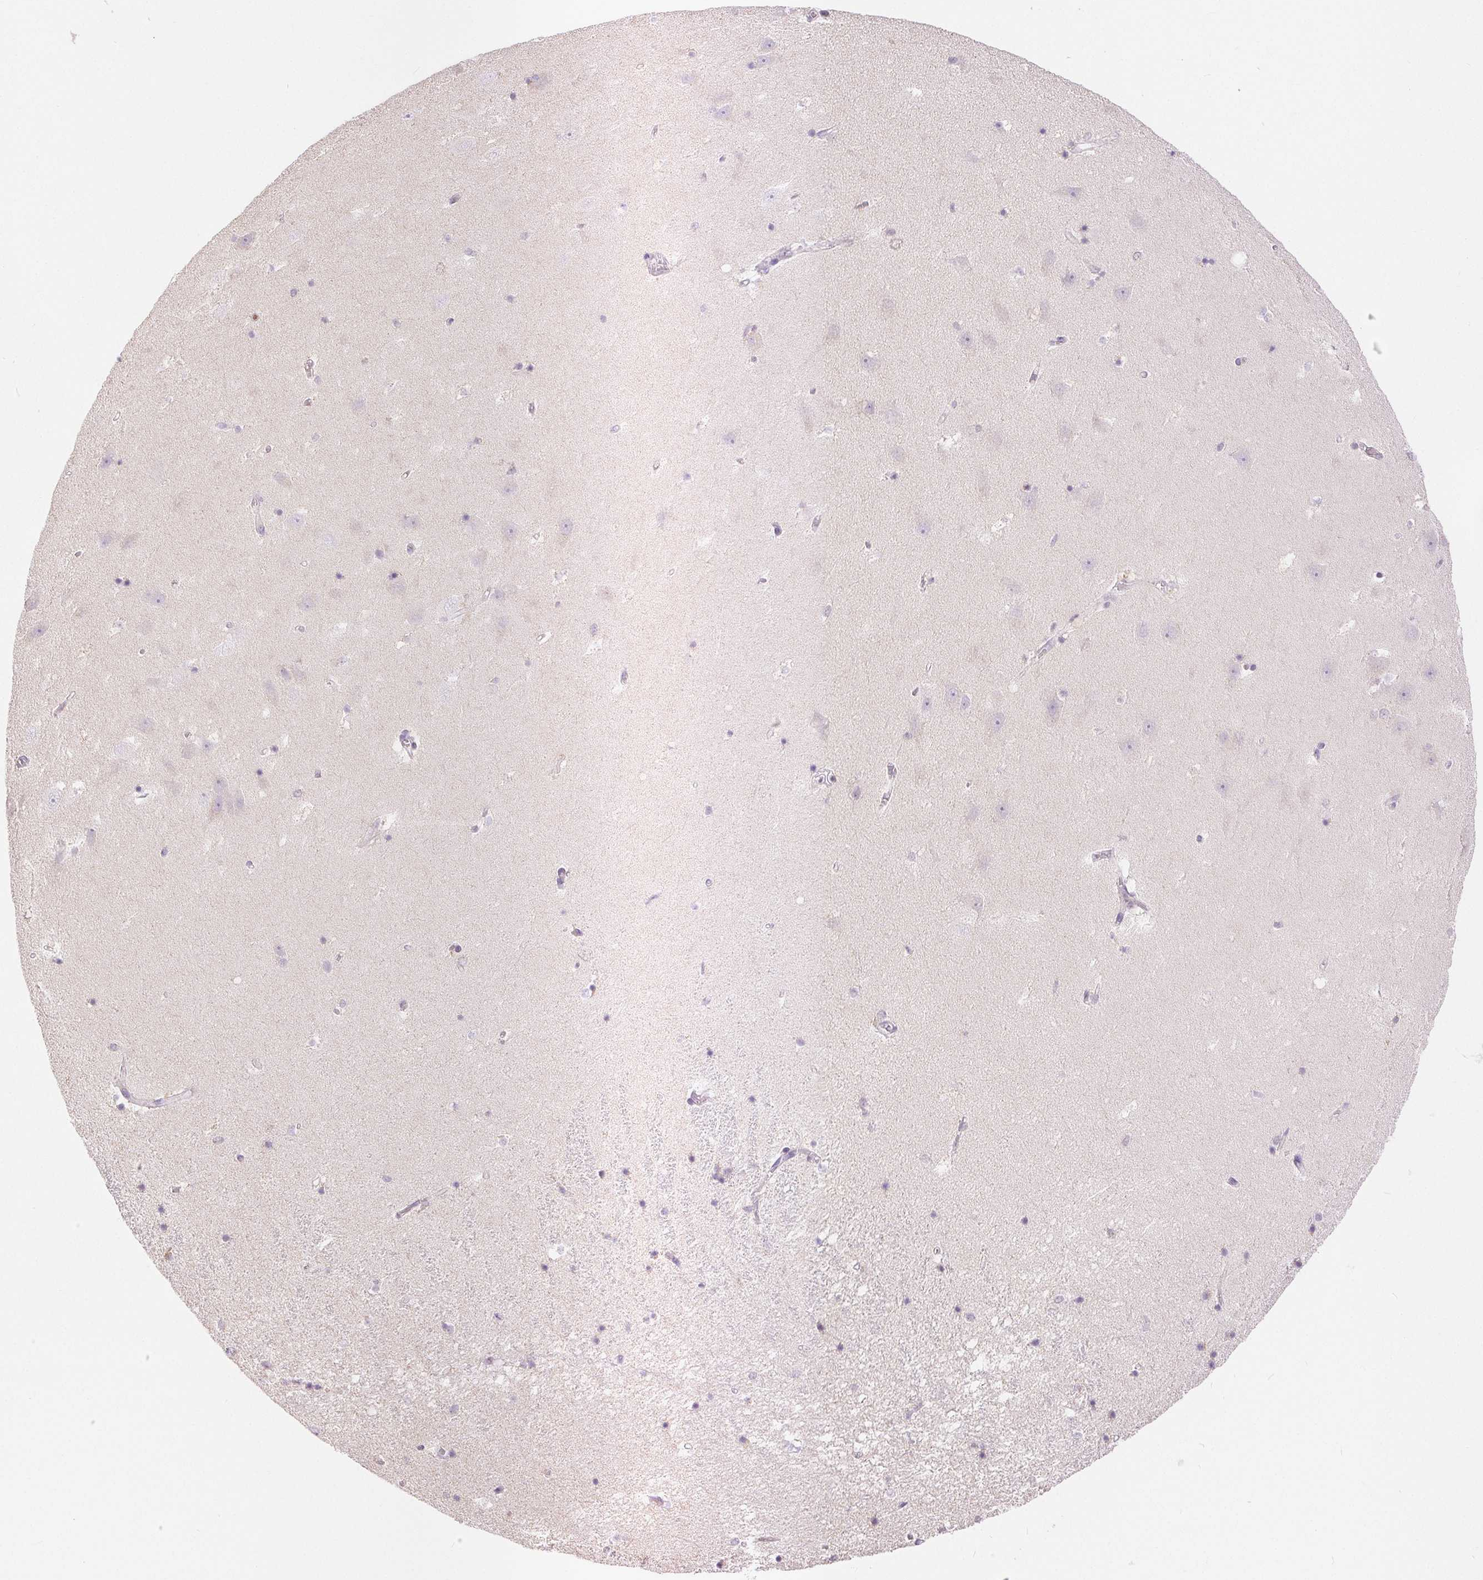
{"staining": {"intensity": "negative", "quantity": "none", "location": "none"}, "tissue": "hippocampus", "cell_type": "Glial cells", "image_type": "normal", "snomed": [{"axis": "morphology", "description": "Normal tissue, NOS"}, {"axis": "topography", "description": "Hippocampus"}], "caption": "High power microscopy photomicrograph of an IHC histopathology image of benign hippocampus, revealing no significant expression in glial cells. Brightfield microscopy of immunohistochemistry stained with DAB (brown) and hematoxylin (blue), captured at high magnification.", "gene": "POU2F2", "patient": {"sex": "male", "age": 58}}